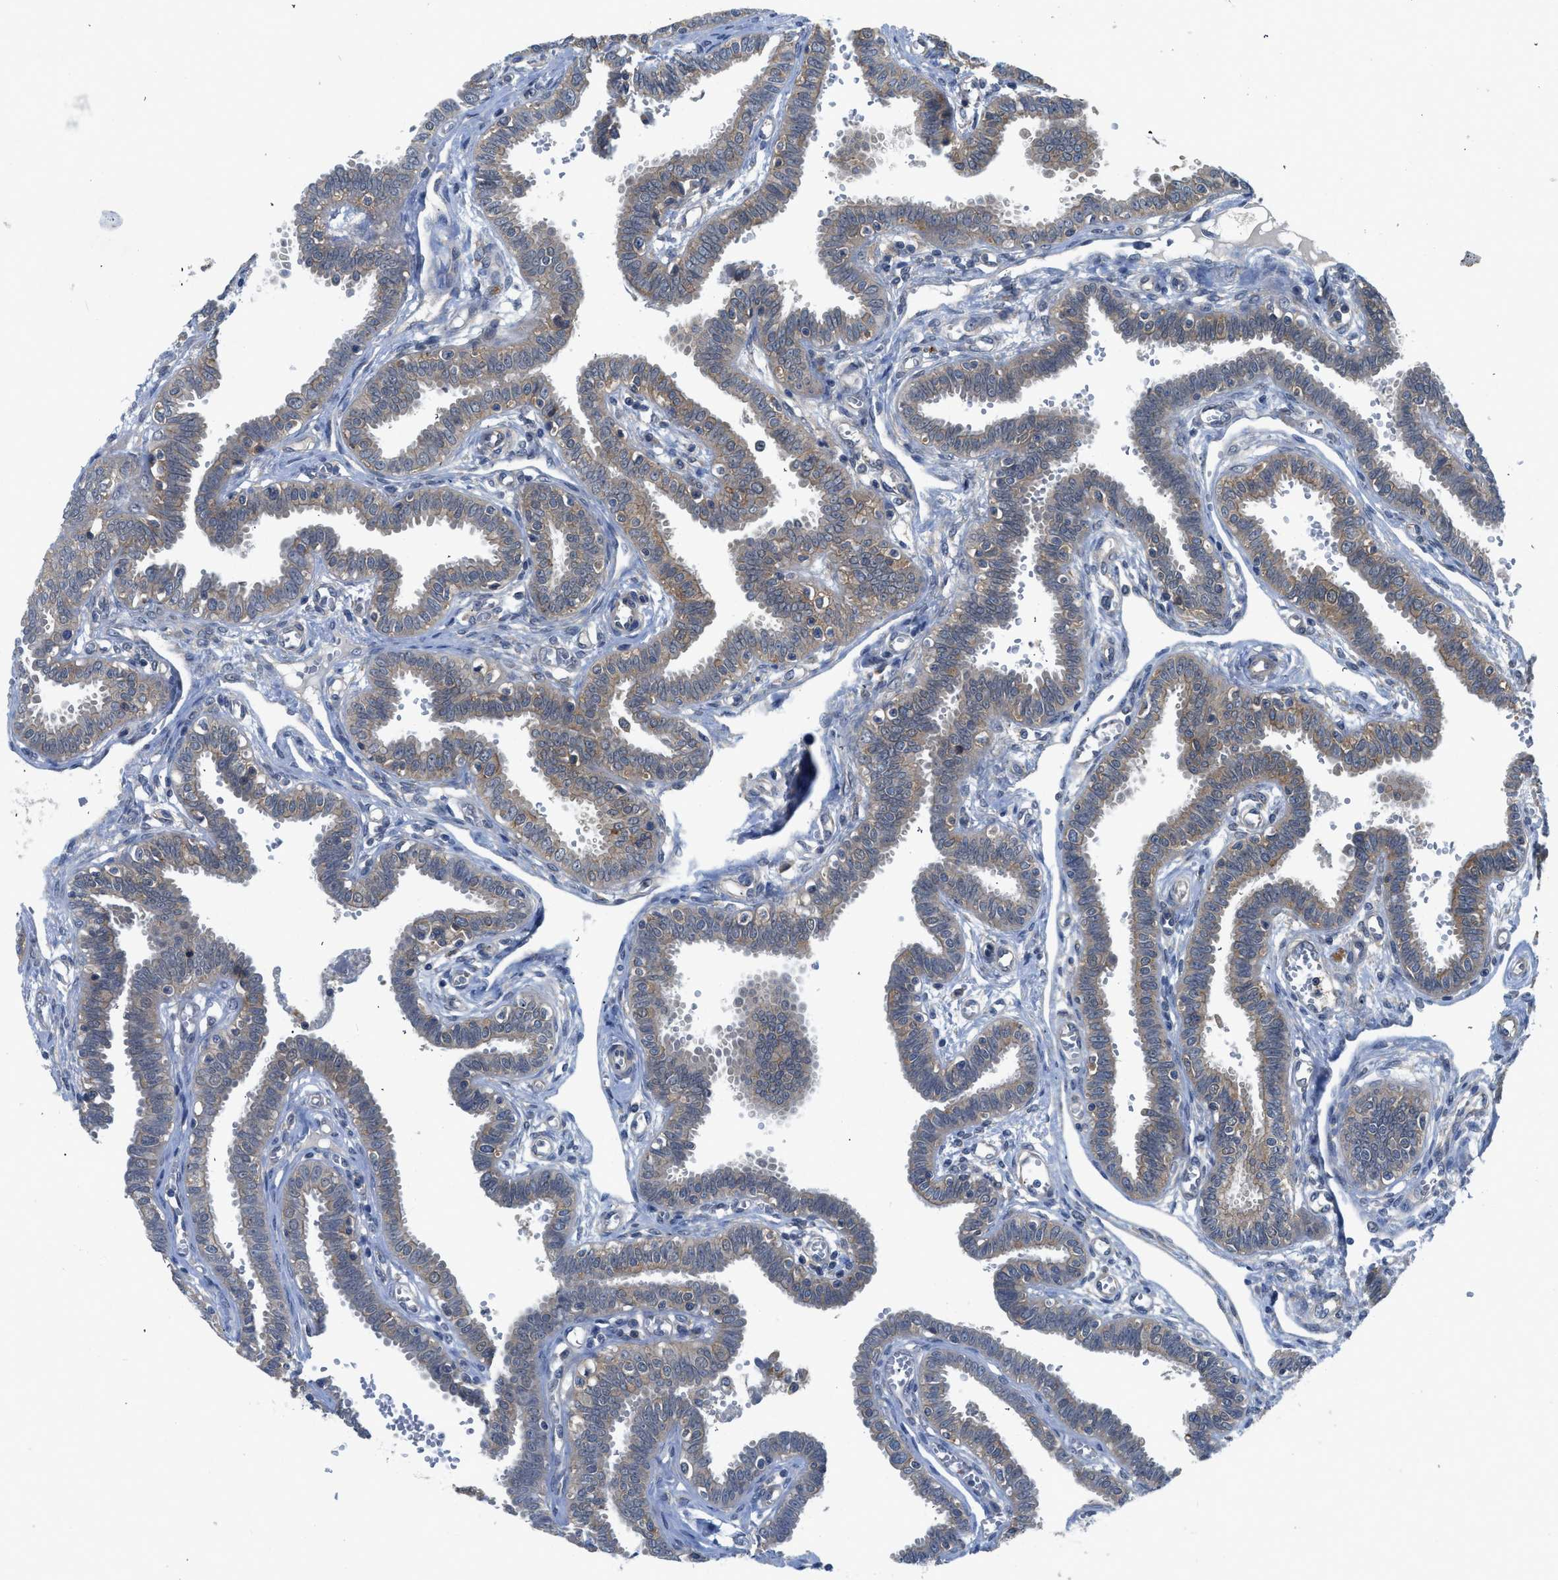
{"staining": {"intensity": "negative", "quantity": "none", "location": "none"}, "tissue": "fallopian tube", "cell_type": "Glandular cells", "image_type": "normal", "snomed": [{"axis": "morphology", "description": "Normal tissue, NOS"}, {"axis": "topography", "description": "Fallopian tube"}], "caption": "The histopathology image exhibits no staining of glandular cells in unremarkable fallopian tube.", "gene": "PANX1", "patient": {"sex": "female", "age": 32}}